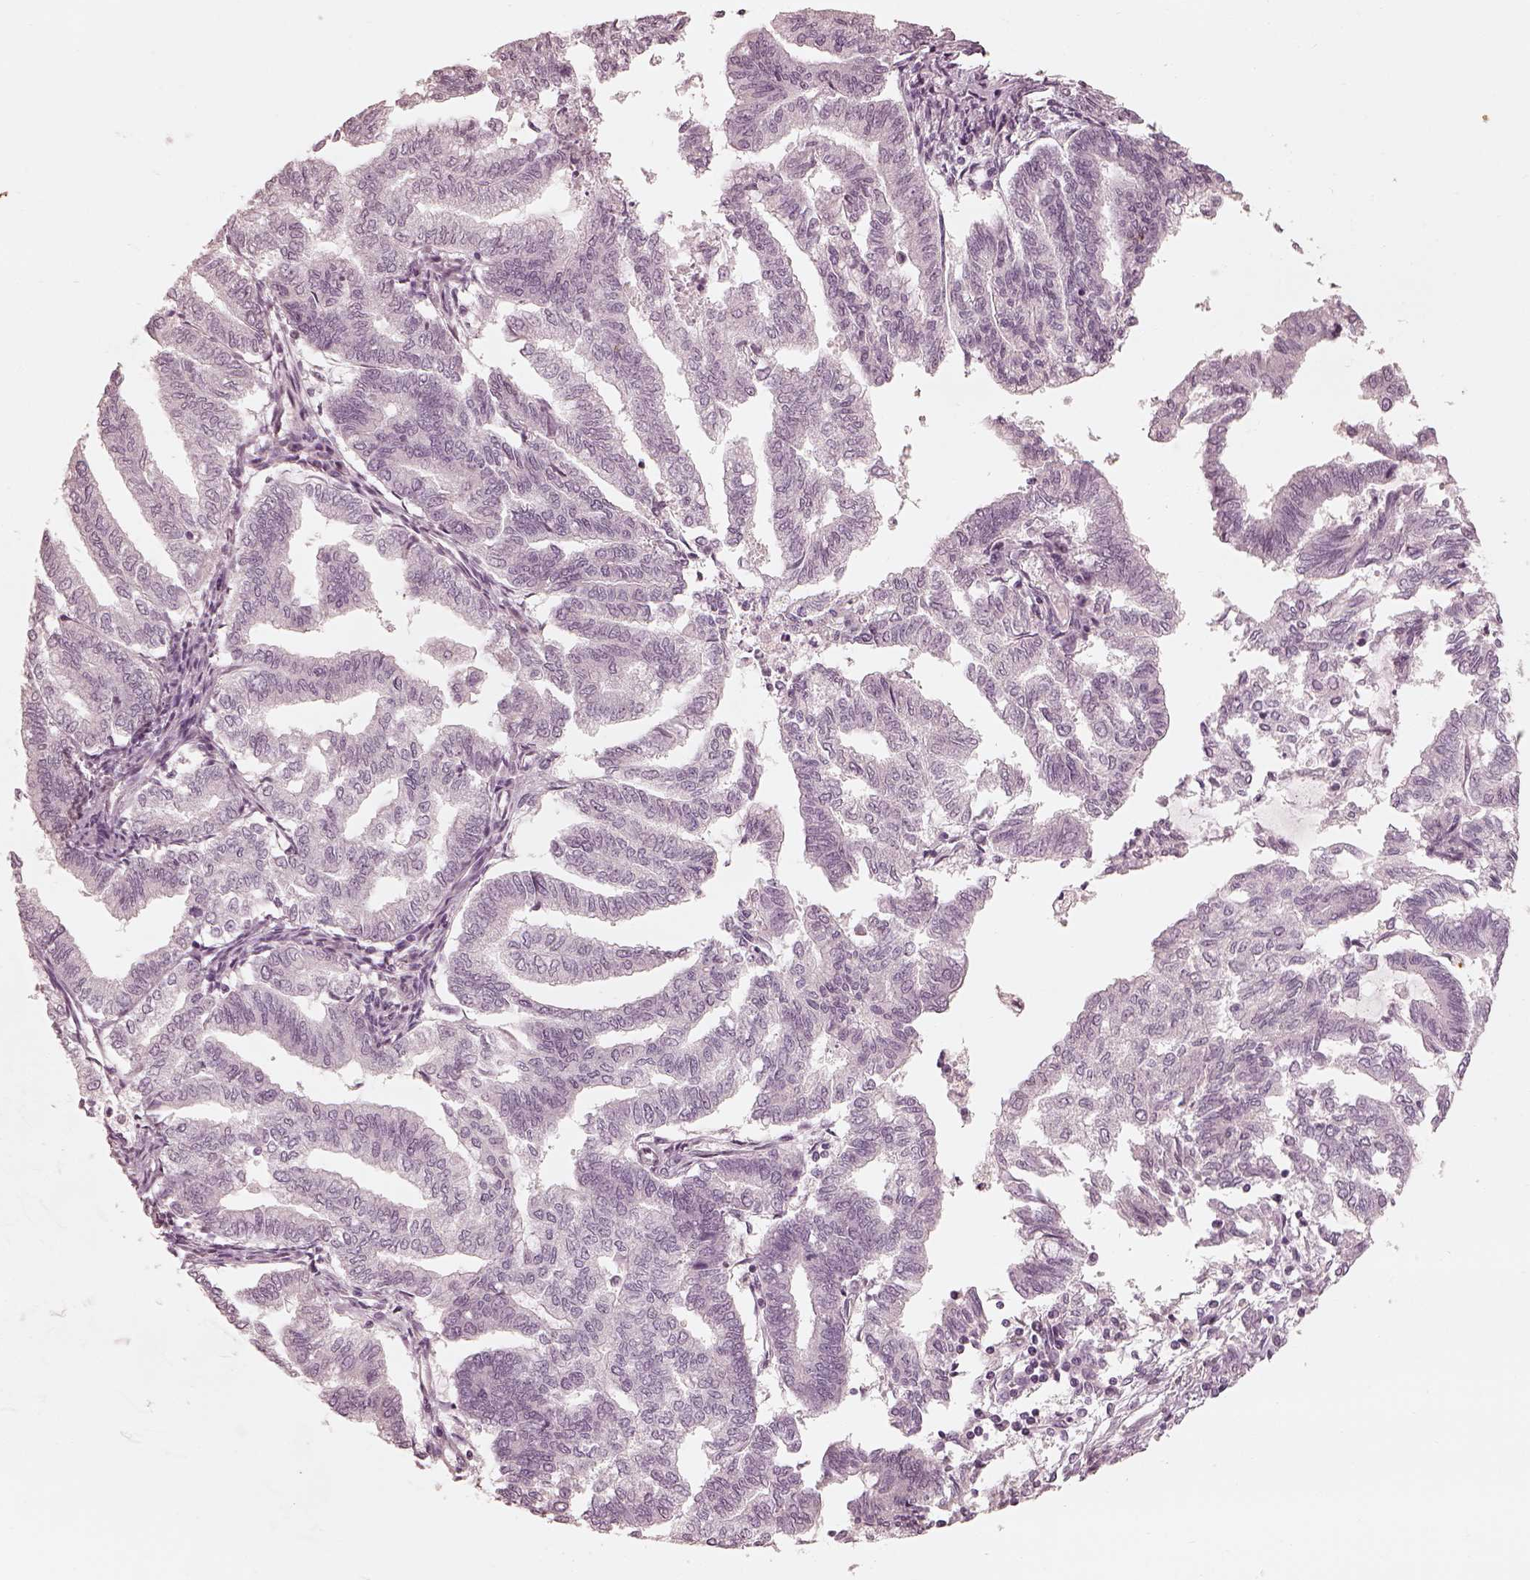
{"staining": {"intensity": "negative", "quantity": "none", "location": "none"}, "tissue": "endometrial cancer", "cell_type": "Tumor cells", "image_type": "cancer", "snomed": [{"axis": "morphology", "description": "Adenocarcinoma, NOS"}, {"axis": "topography", "description": "Endometrium"}], "caption": "Tumor cells are negative for protein expression in human endometrial cancer (adenocarcinoma).", "gene": "ADRB3", "patient": {"sex": "female", "age": 79}}